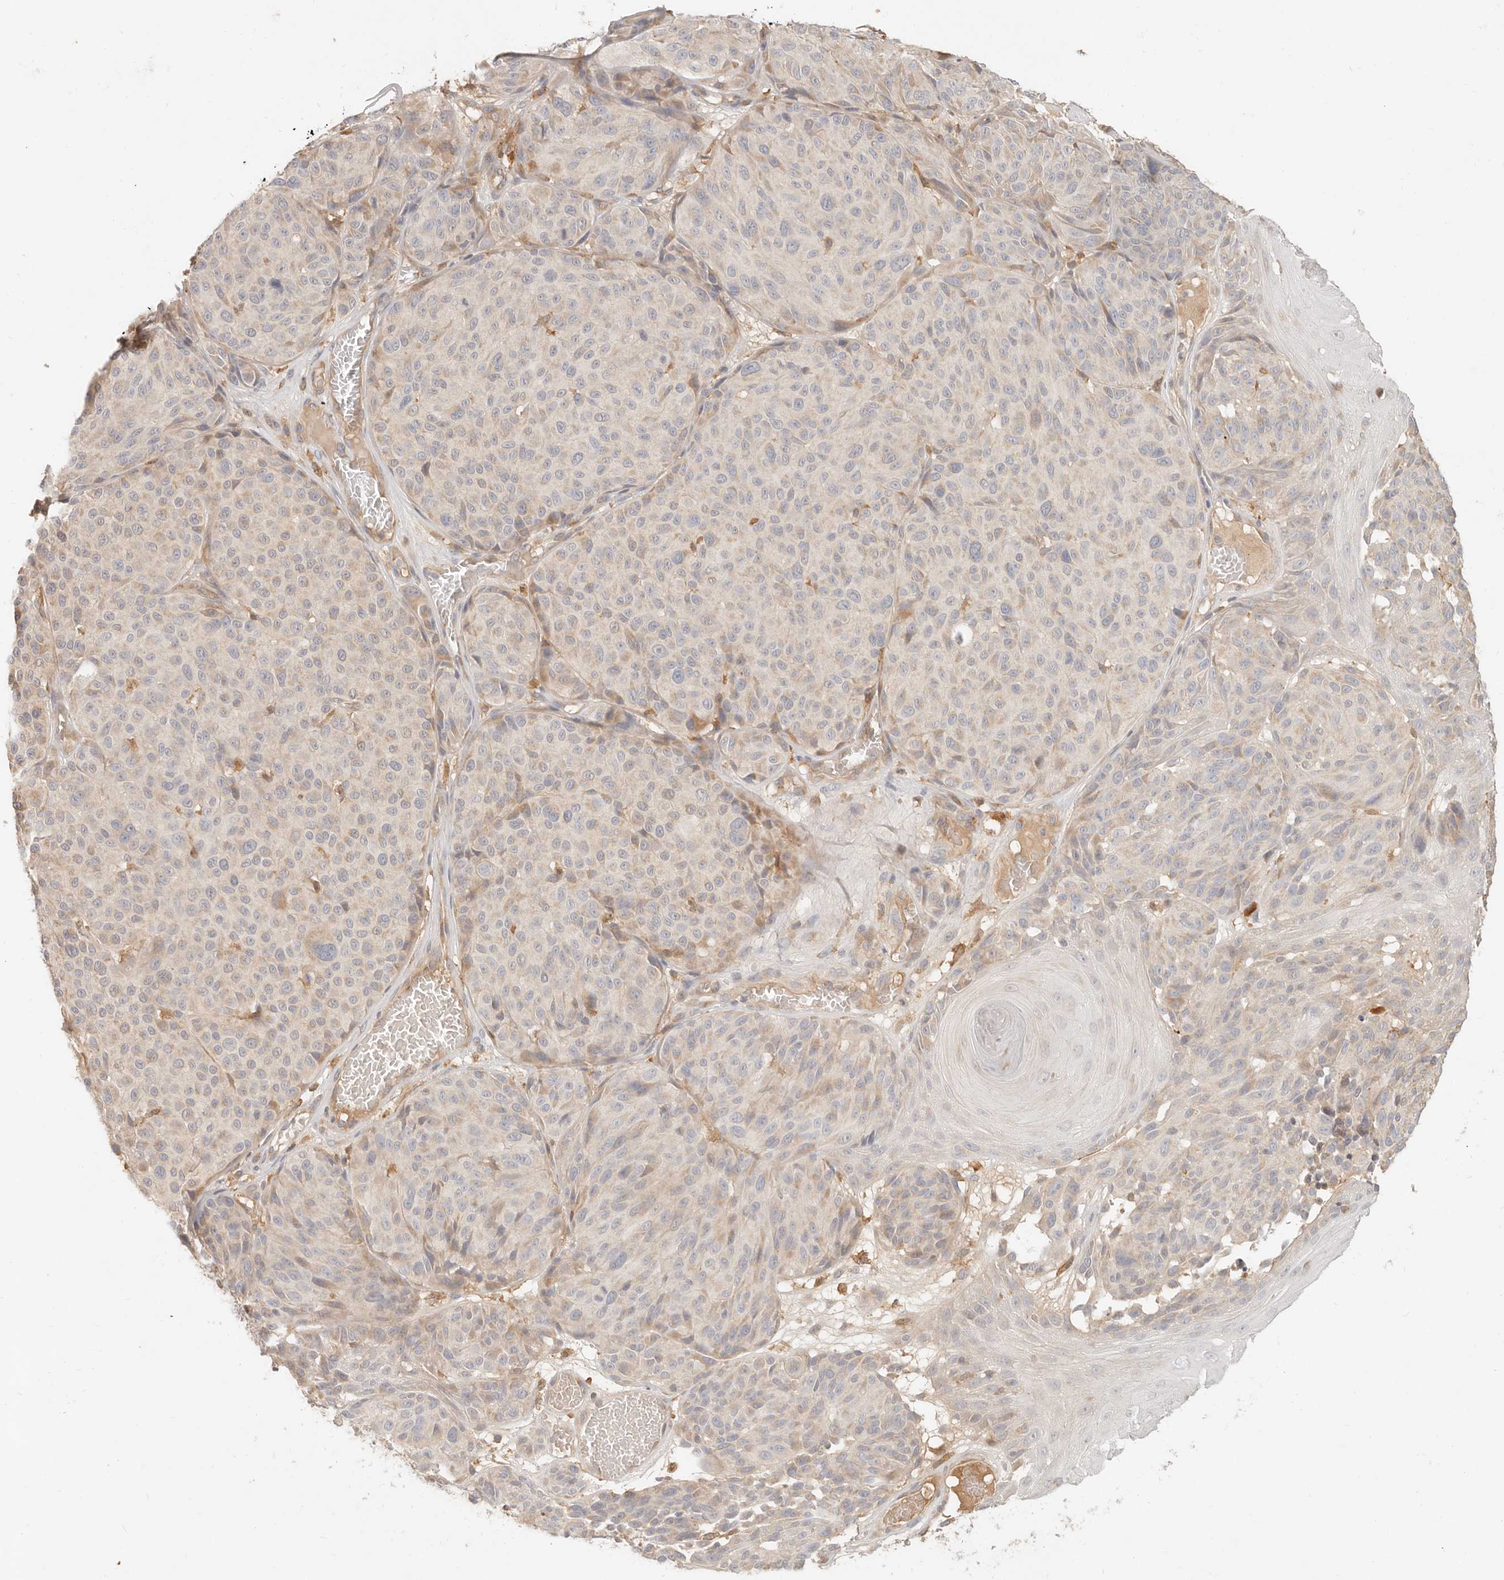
{"staining": {"intensity": "negative", "quantity": "none", "location": "none"}, "tissue": "melanoma", "cell_type": "Tumor cells", "image_type": "cancer", "snomed": [{"axis": "morphology", "description": "Malignant melanoma, NOS"}, {"axis": "topography", "description": "Skin"}], "caption": "This is an IHC histopathology image of human malignant melanoma. There is no staining in tumor cells.", "gene": "NECAP2", "patient": {"sex": "male", "age": 83}}